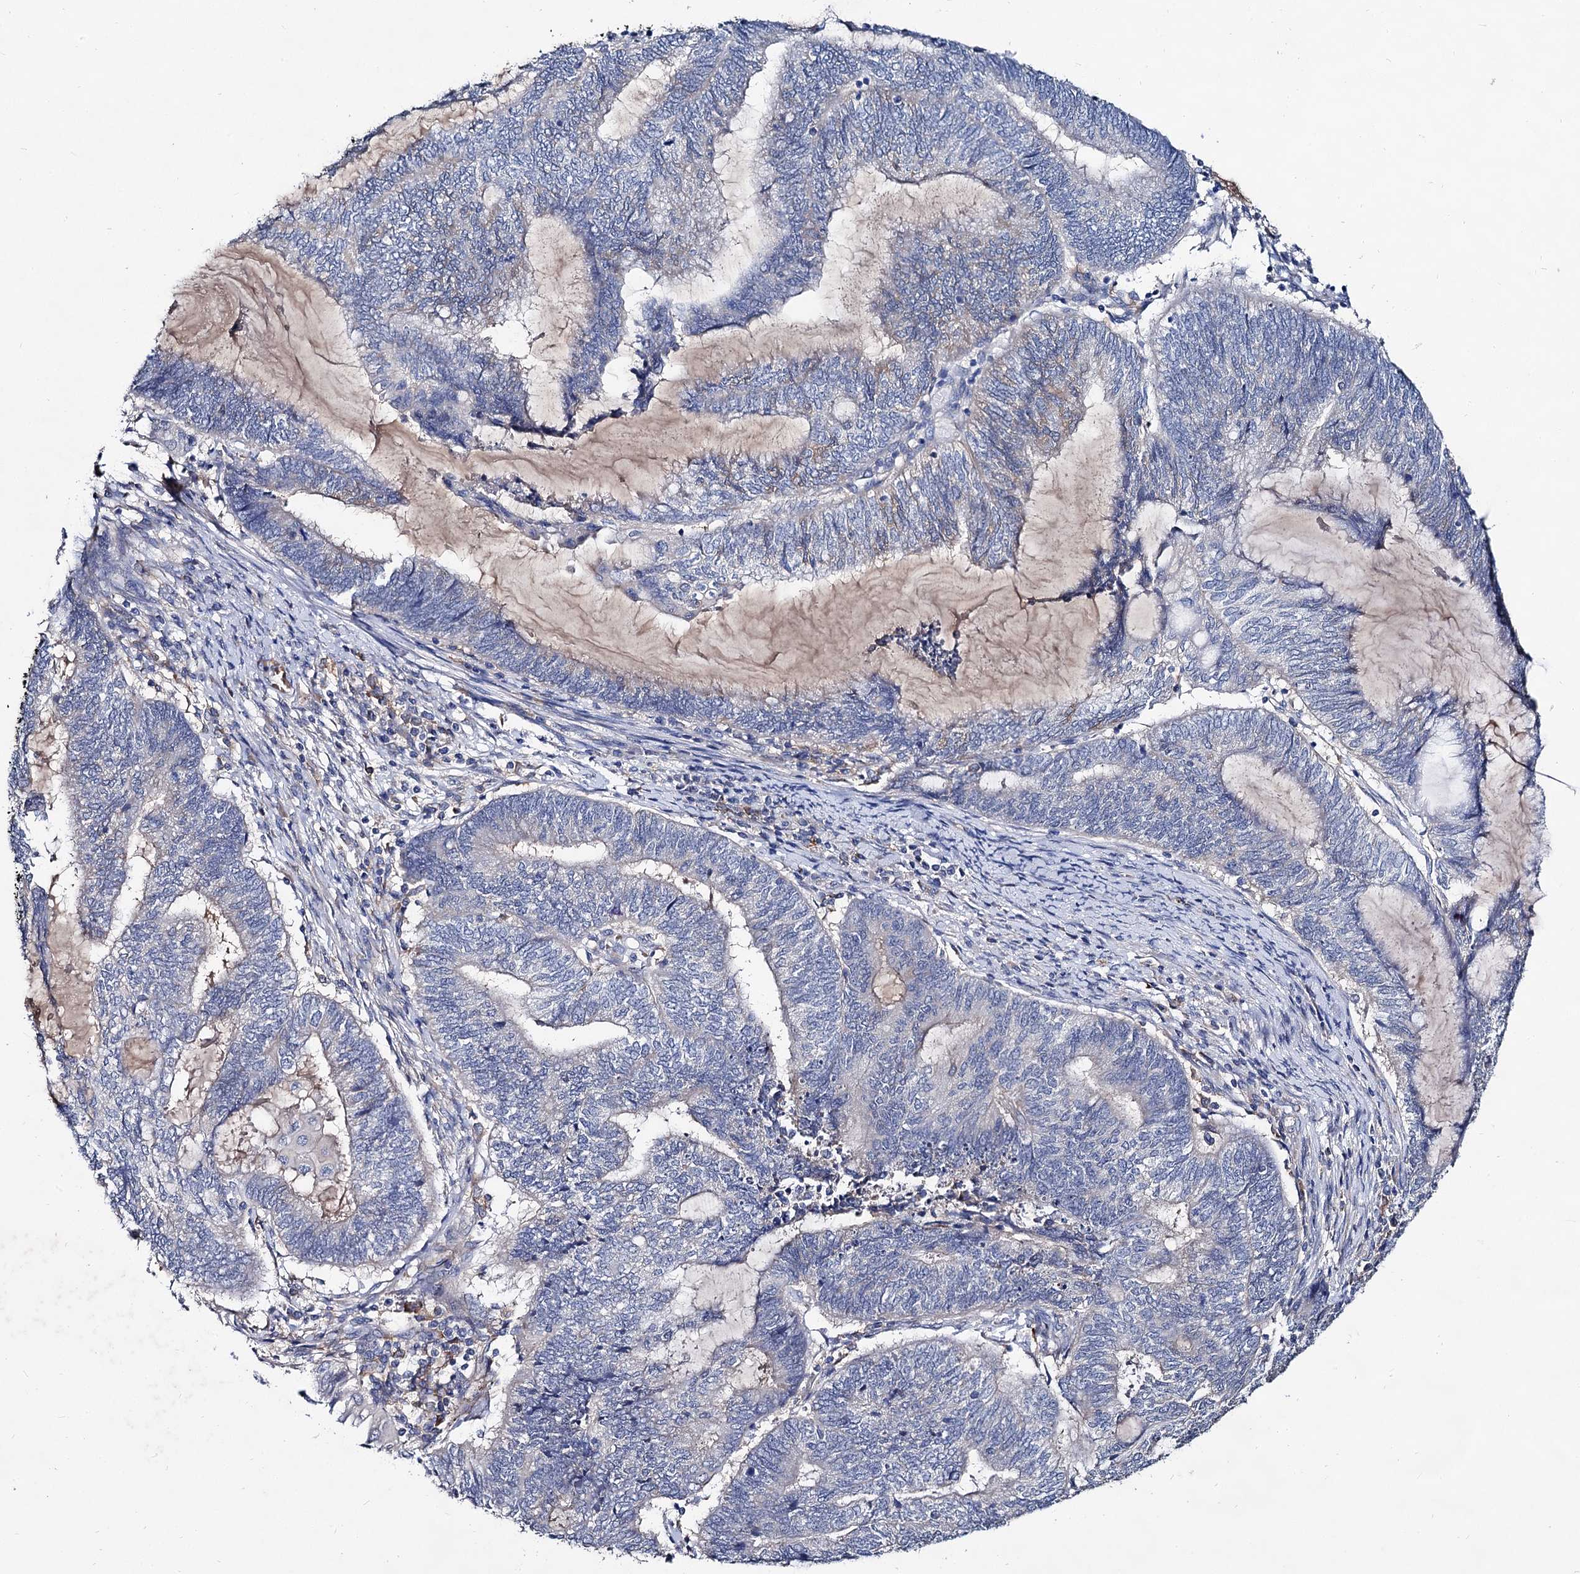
{"staining": {"intensity": "negative", "quantity": "none", "location": "none"}, "tissue": "endometrial cancer", "cell_type": "Tumor cells", "image_type": "cancer", "snomed": [{"axis": "morphology", "description": "Adenocarcinoma, NOS"}, {"axis": "topography", "description": "Uterus"}, {"axis": "topography", "description": "Endometrium"}], "caption": "IHC of endometrial adenocarcinoma displays no expression in tumor cells.", "gene": "HVCN1", "patient": {"sex": "female", "age": 70}}